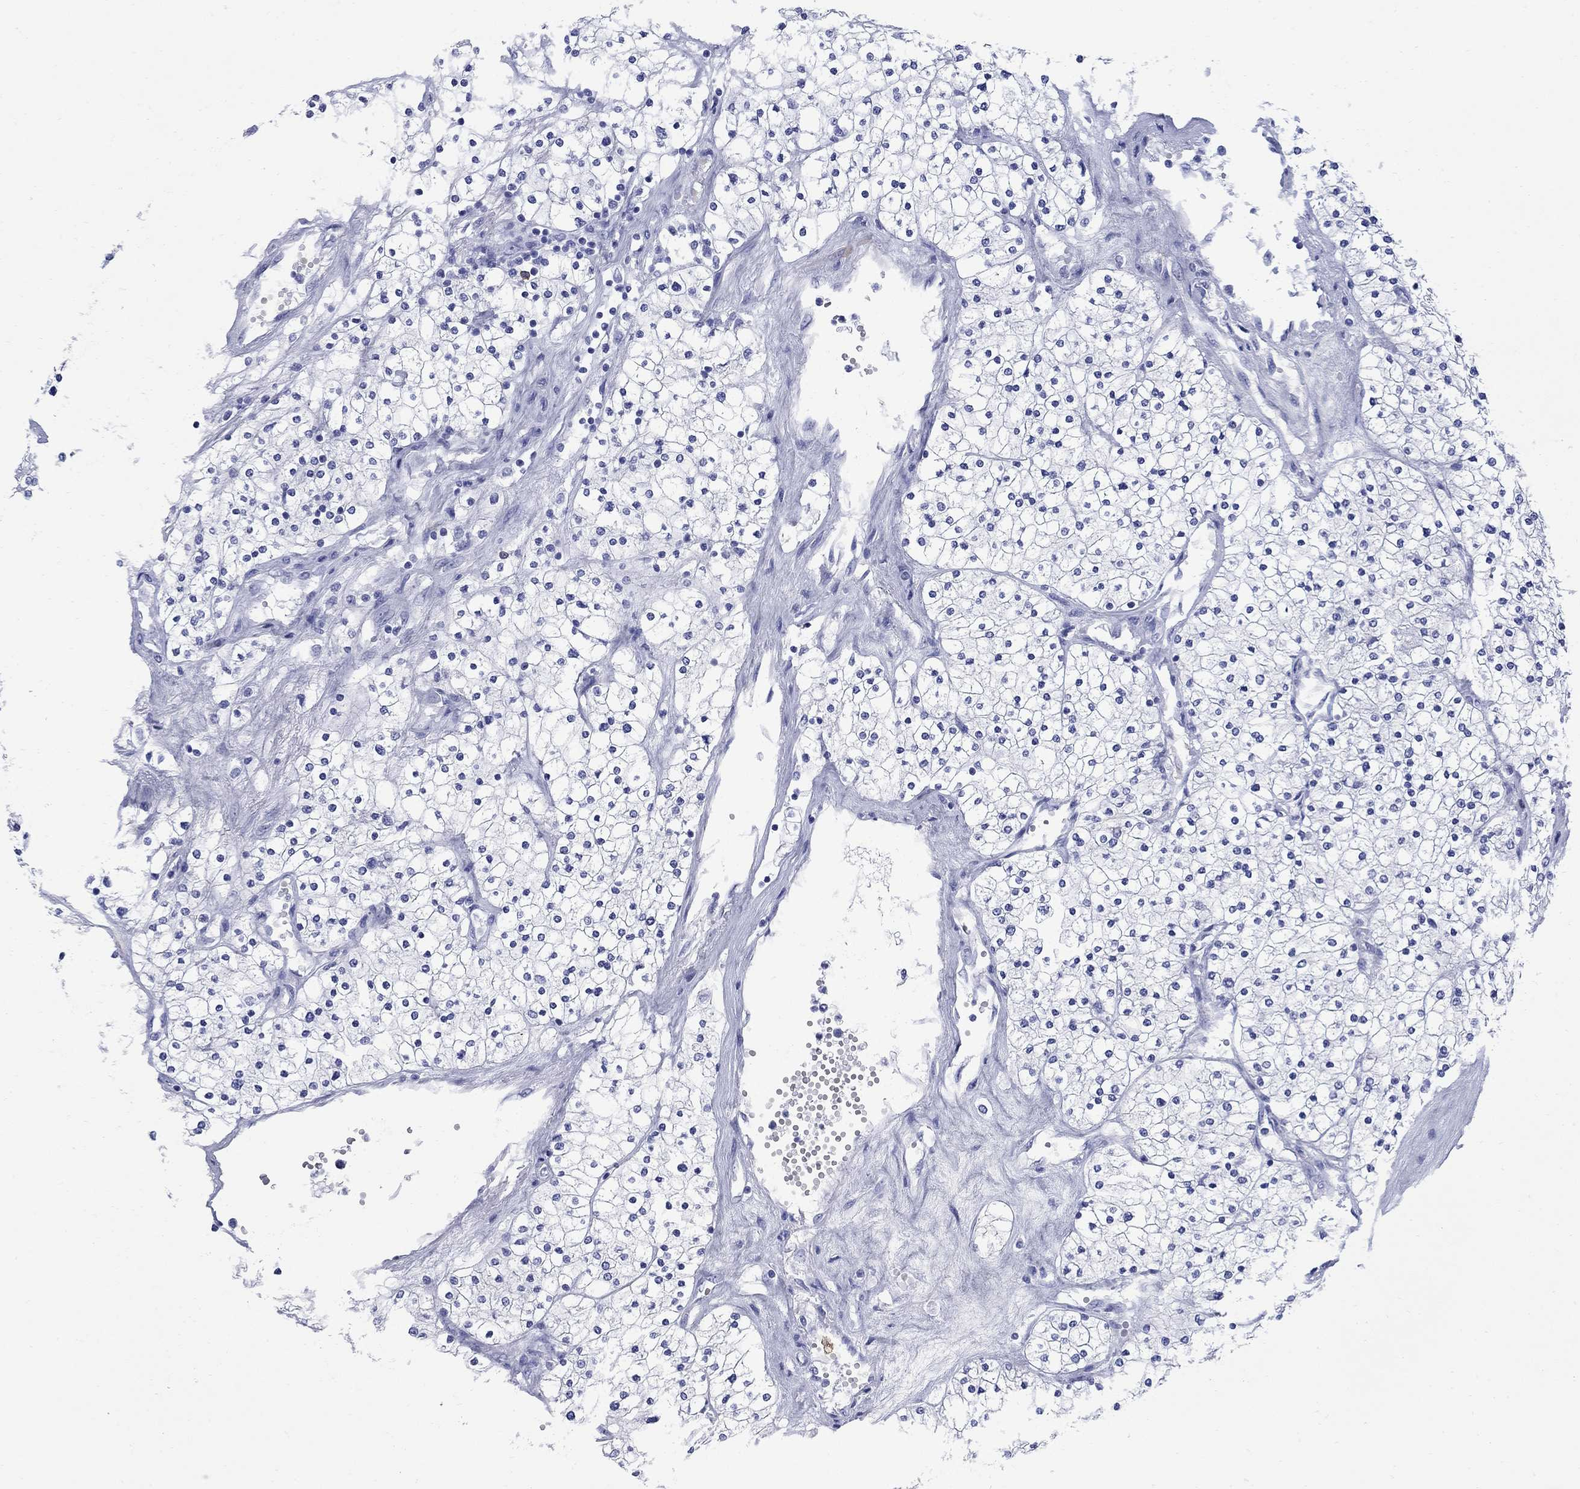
{"staining": {"intensity": "negative", "quantity": "none", "location": "none"}, "tissue": "renal cancer", "cell_type": "Tumor cells", "image_type": "cancer", "snomed": [{"axis": "morphology", "description": "Adenocarcinoma, NOS"}, {"axis": "topography", "description": "Kidney"}], "caption": "A high-resolution histopathology image shows IHC staining of renal cancer (adenocarcinoma), which reveals no significant positivity in tumor cells.", "gene": "TACC3", "patient": {"sex": "male", "age": 80}}